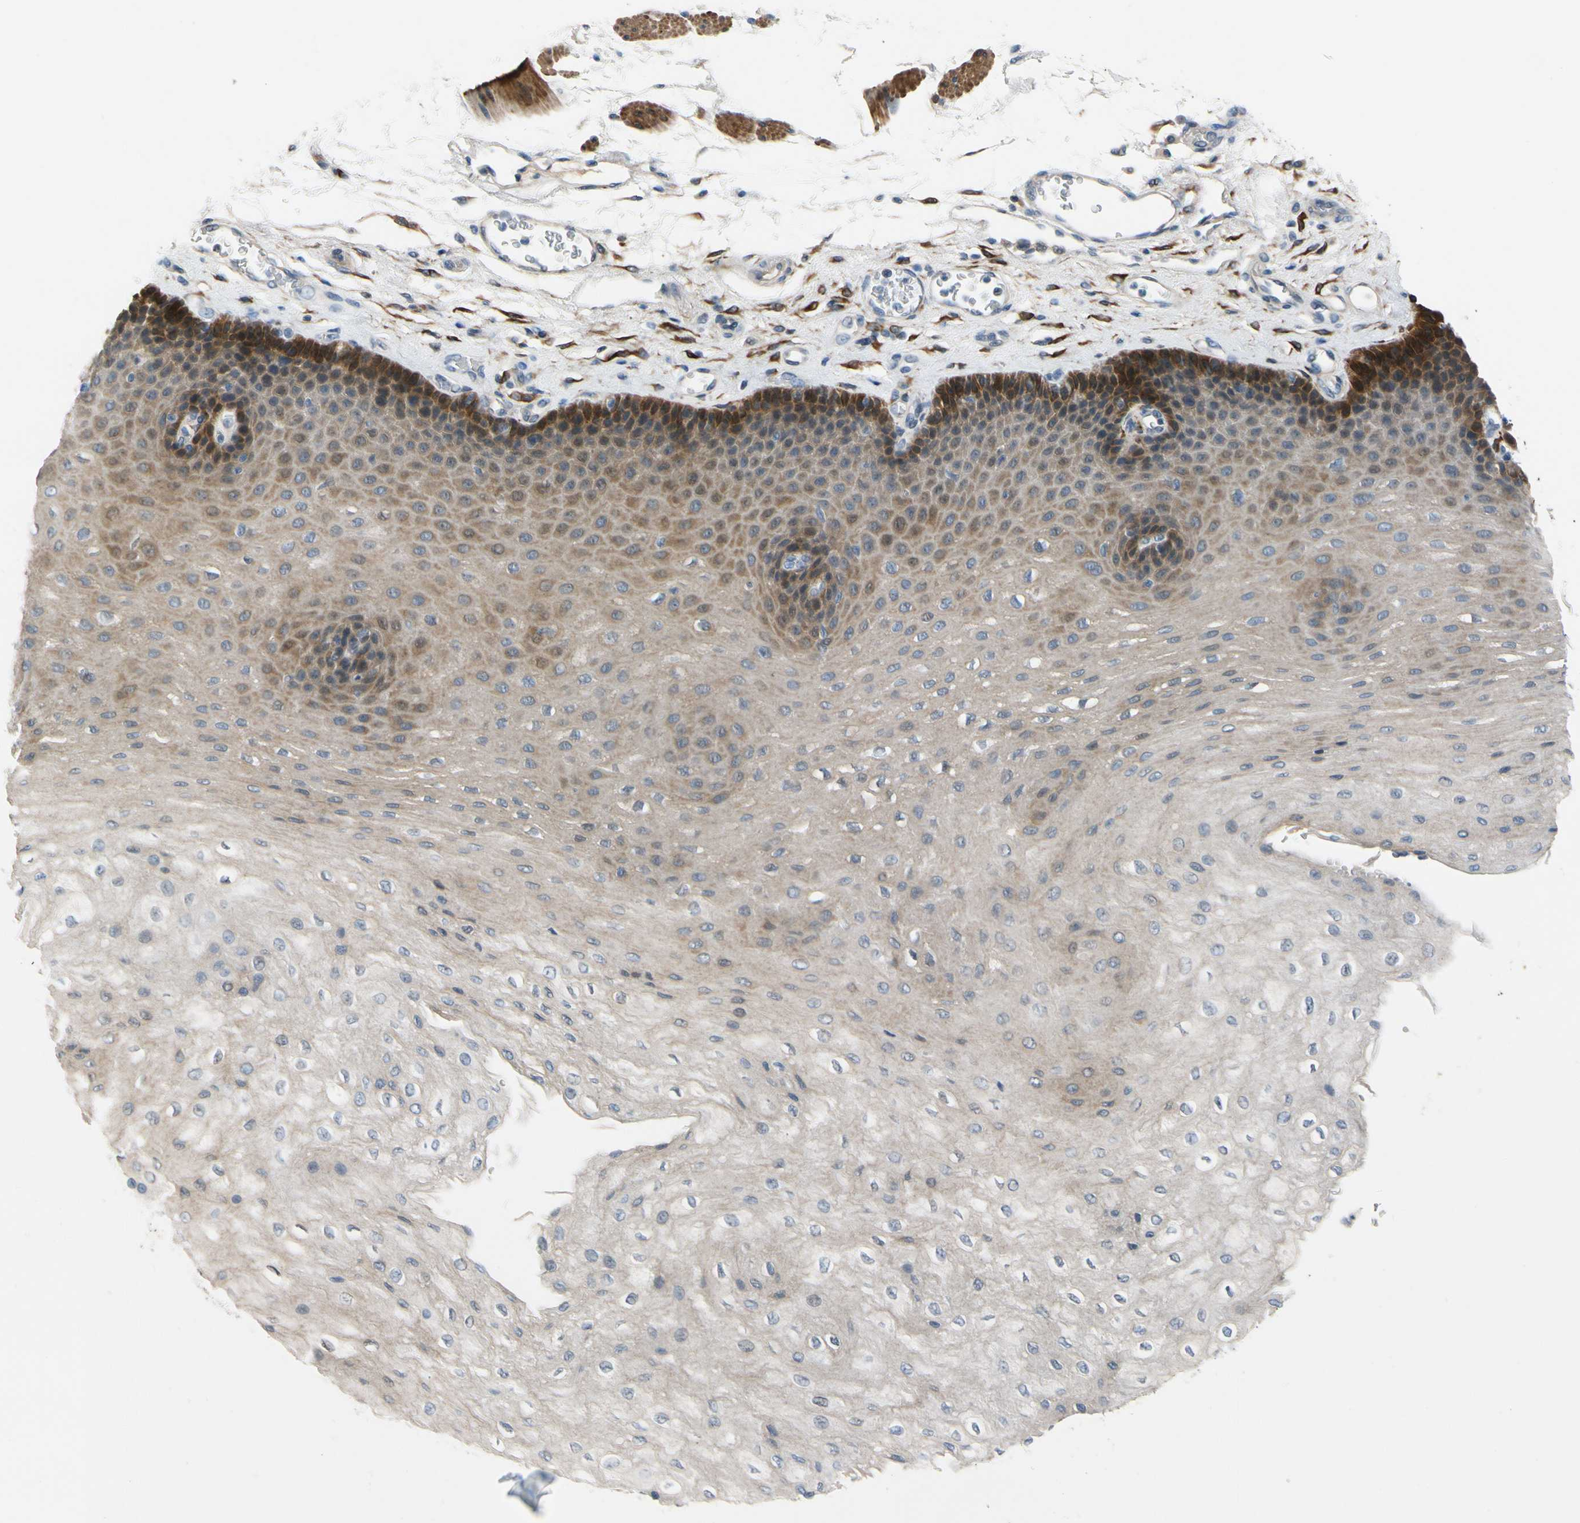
{"staining": {"intensity": "strong", "quantity": "<25%", "location": "cytoplasmic/membranous"}, "tissue": "esophagus", "cell_type": "Squamous epithelial cells", "image_type": "normal", "snomed": [{"axis": "morphology", "description": "Normal tissue, NOS"}, {"axis": "topography", "description": "Esophagus"}], "caption": "High-power microscopy captured an immunohistochemistry (IHC) photomicrograph of normal esophagus, revealing strong cytoplasmic/membranous expression in about <25% of squamous epithelial cells.", "gene": "SLC27A6", "patient": {"sex": "female", "age": 72}}